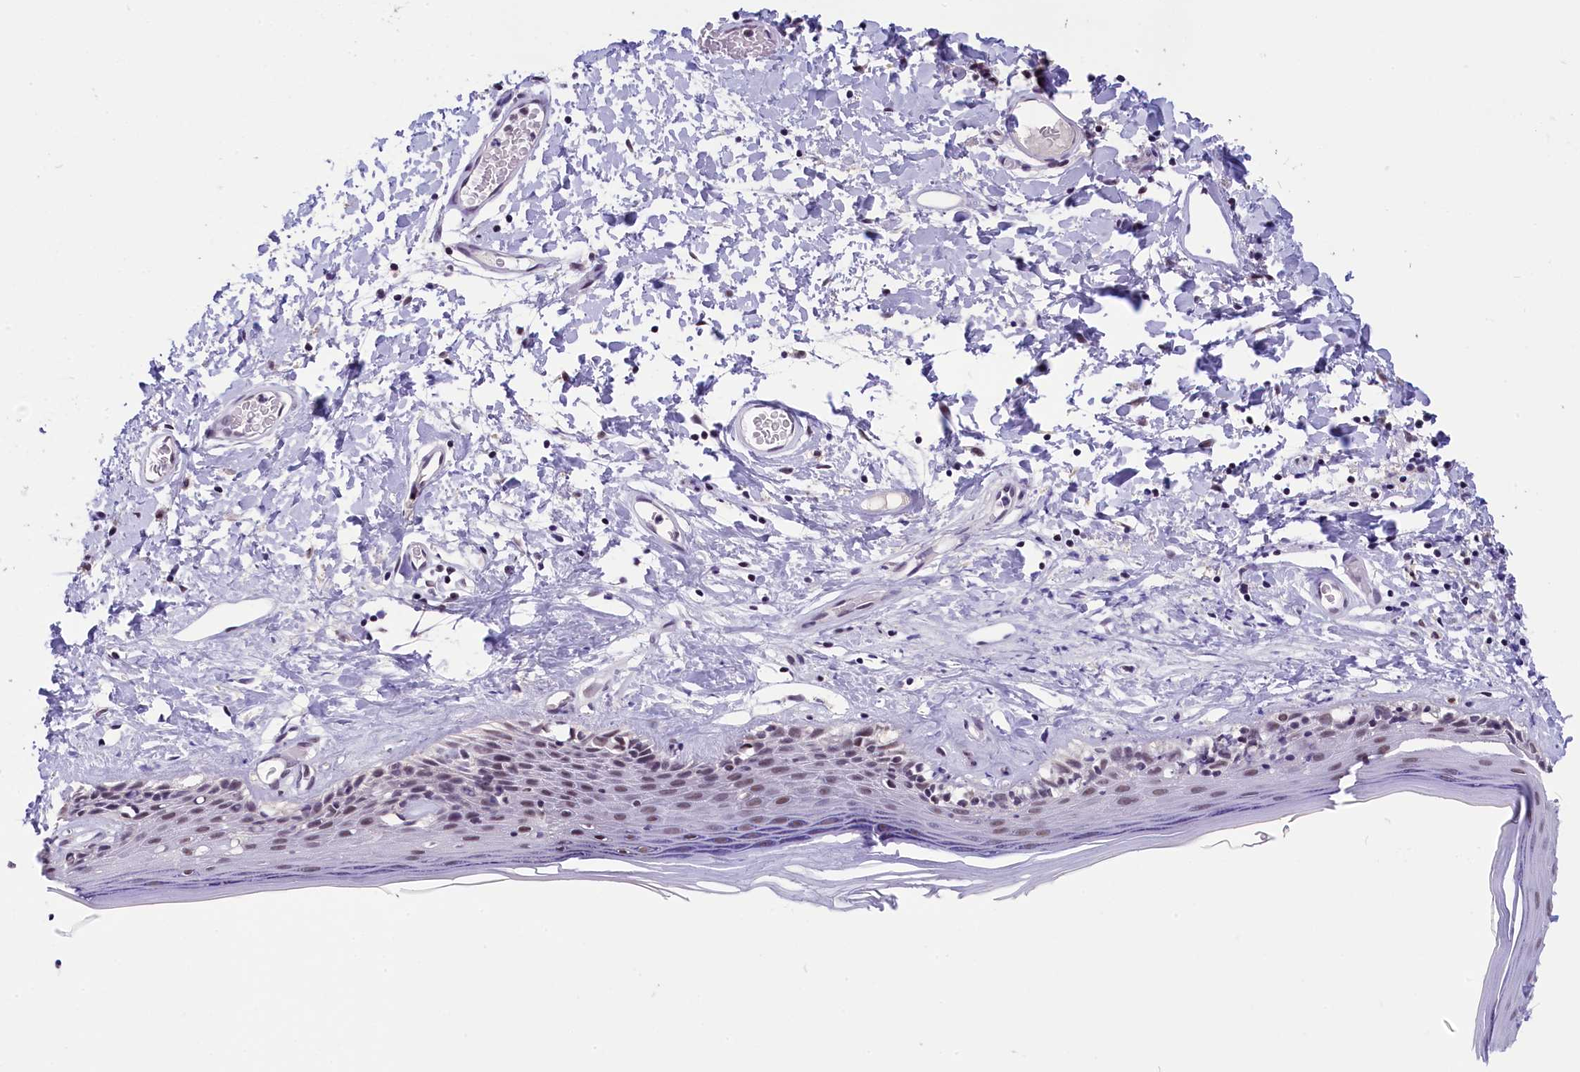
{"staining": {"intensity": "weak", "quantity": "25%-75%", "location": "nuclear"}, "tissue": "skin", "cell_type": "Epidermal cells", "image_type": "normal", "snomed": [{"axis": "morphology", "description": "Normal tissue, NOS"}, {"axis": "topography", "description": "Adipose tissue"}, {"axis": "topography", "description": "Vascular tissue"}, {"axis": "topography", "description": "Vulva"}, {"axis": "topography", "description": "Peripheral nerve tissue"}], "caption": "Immunohistochemistry of normal human skin exhibits low levels of weak nuclear expression in approximately 25%-75% of epidermal cells. Nuclei are stained in blue.", "gene": "ZC3H4", "patient": {"sex": "female", "age": 86}}